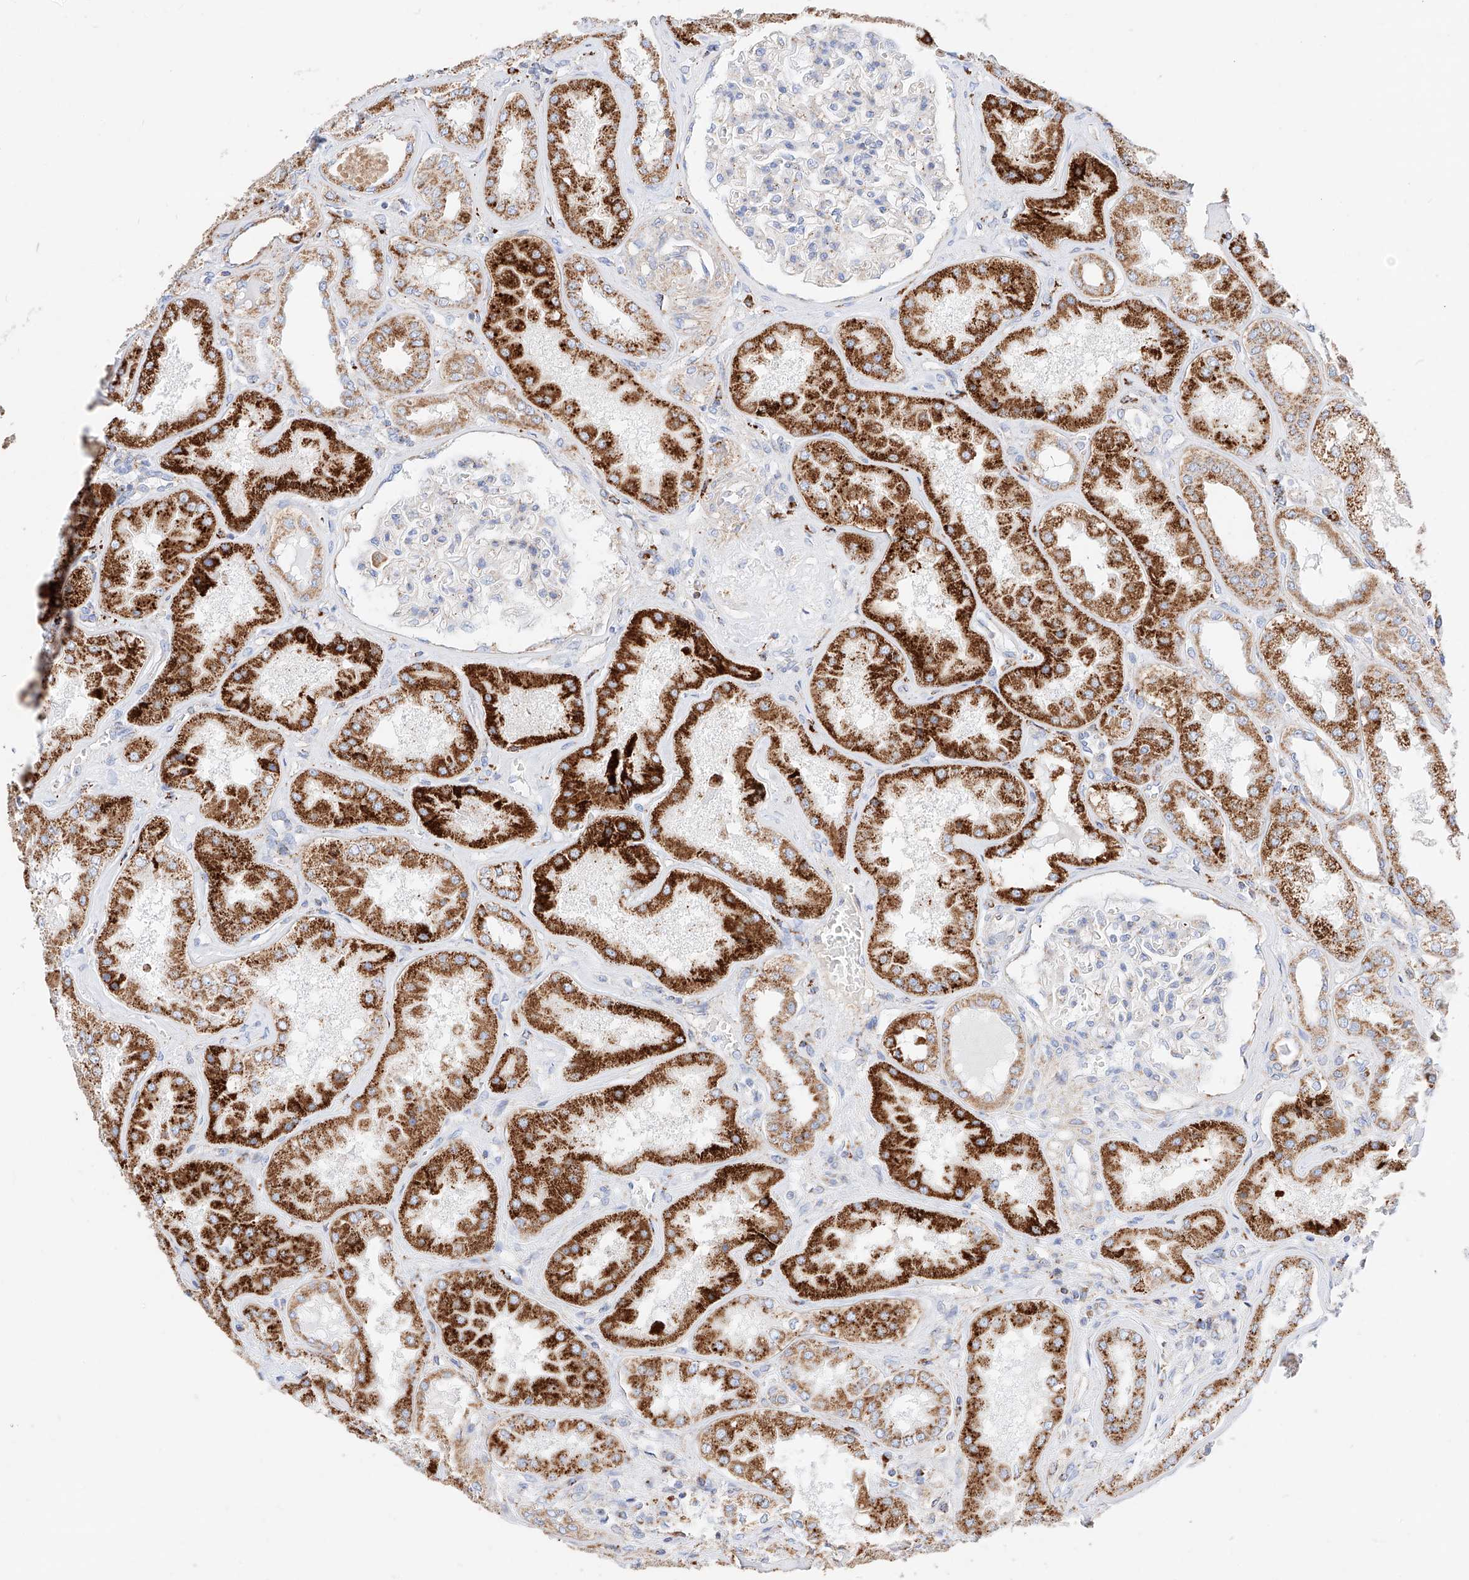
{"staining": {"intensity": "weak", "quantity": "<25%", "location": "cytoplasmic/membranous"}, "tissue": "kidney", "cell_type": "Cells in glomeruli", "image_type": "normal", "snomed": [{"axis": "morphology", "description": "Normal tissue, NOS"}, {"axis": "topography", "description": "Kidney"}], "caption": "IHC image of benign kidney stained for a protein (brown), which displays no positivity in cells in glomeruli.", "gene": "C6orf62", "patient": {"sex": "female", "age": 56}}